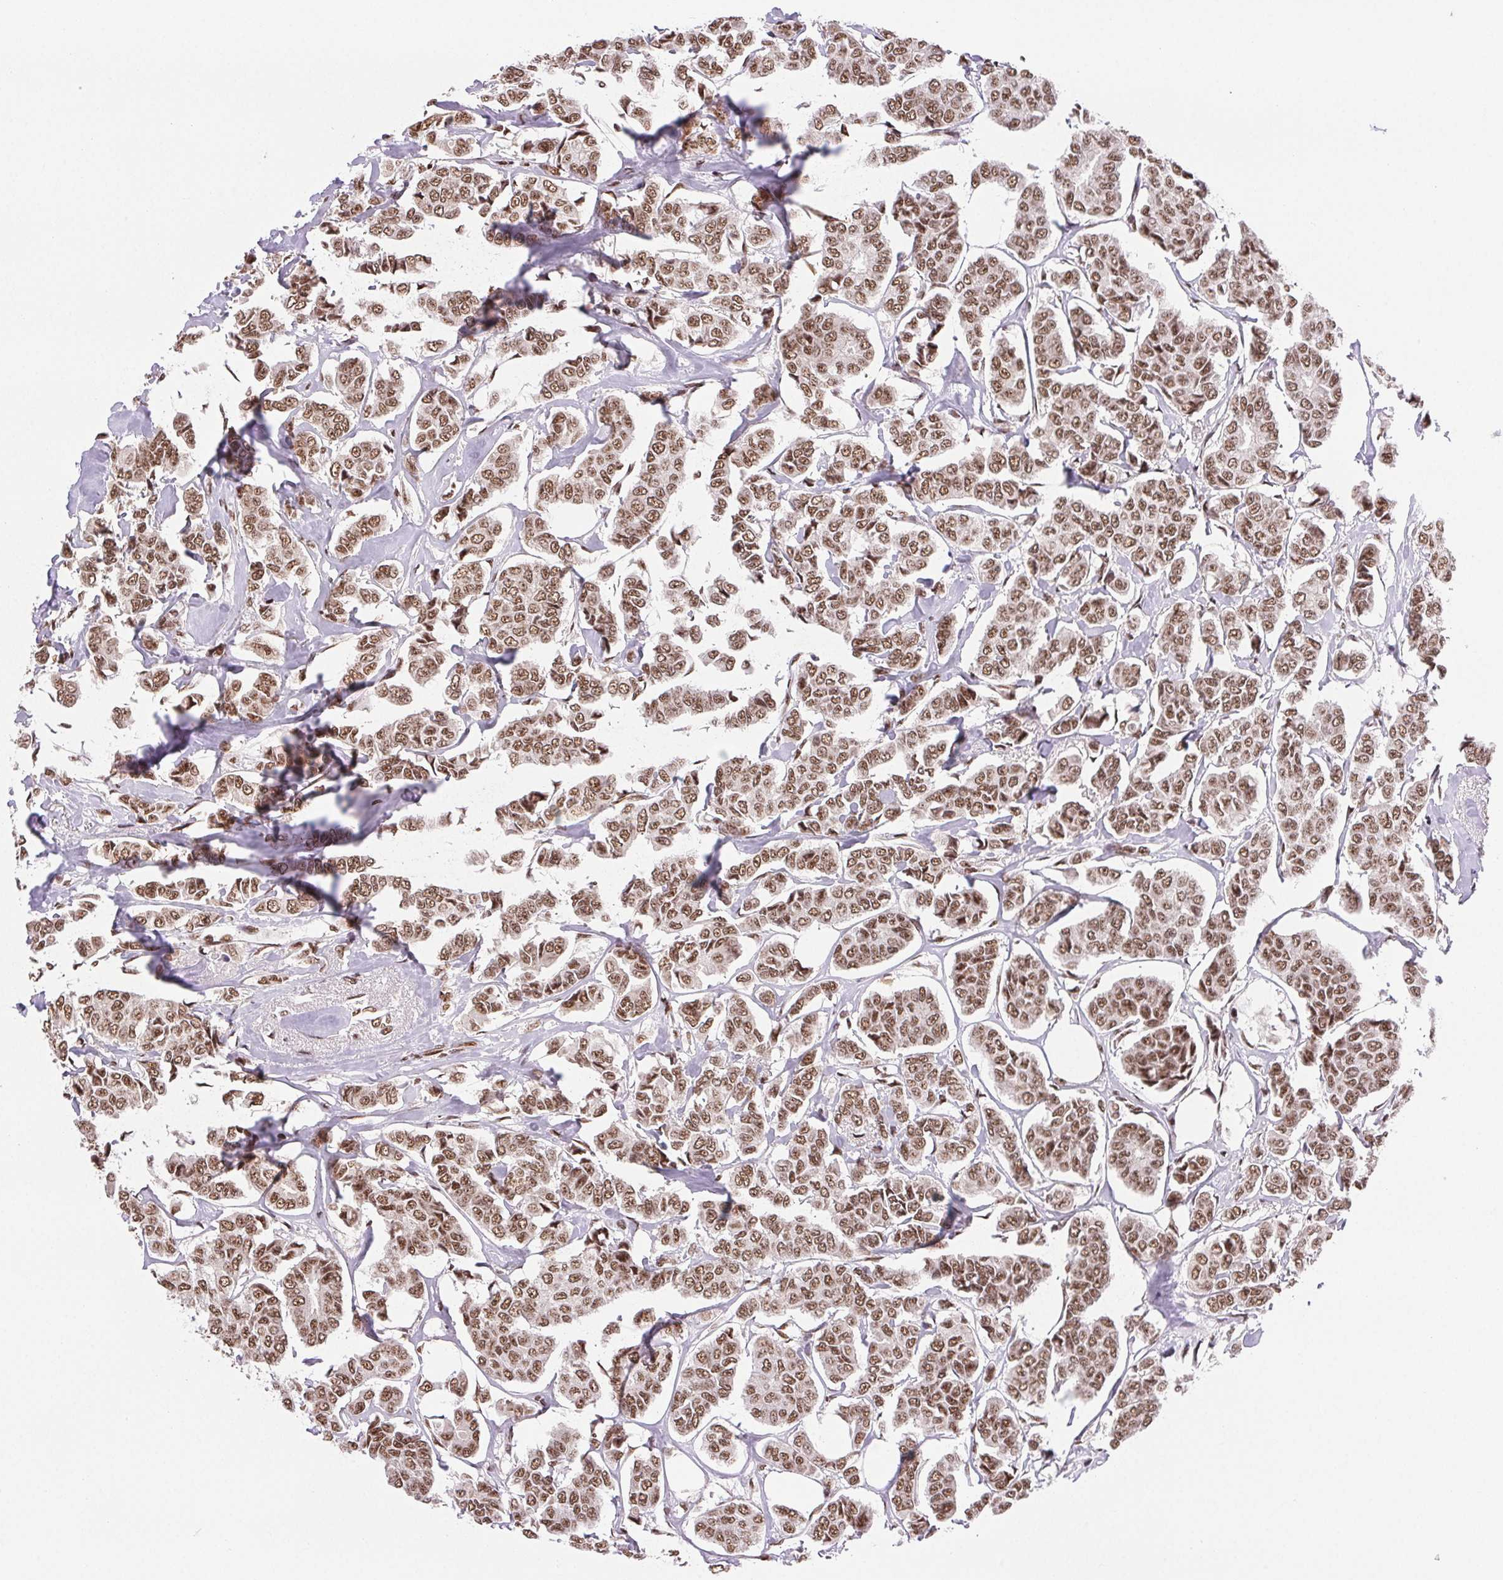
{"staining": {"intensity": "moderate", "quantity": ">75%", "location": "nuclear"}, "tissue": "breast cancer", "cell_type": "Tumor cells", "image_type": "cancer", "snomed": [{"axis": "morphology", "description": "Duct carcinoma"}, {"axis": "topography", "description": "Breast"}], "caption": "There is medium levels of moderate nuclear expression in tumor cells of breast infiltrating ductal carcinoma, as demonstrated by immunohistochemical staining (brown color).", "gene": "IK", "patient": {"sex": "female", "age": 94}}